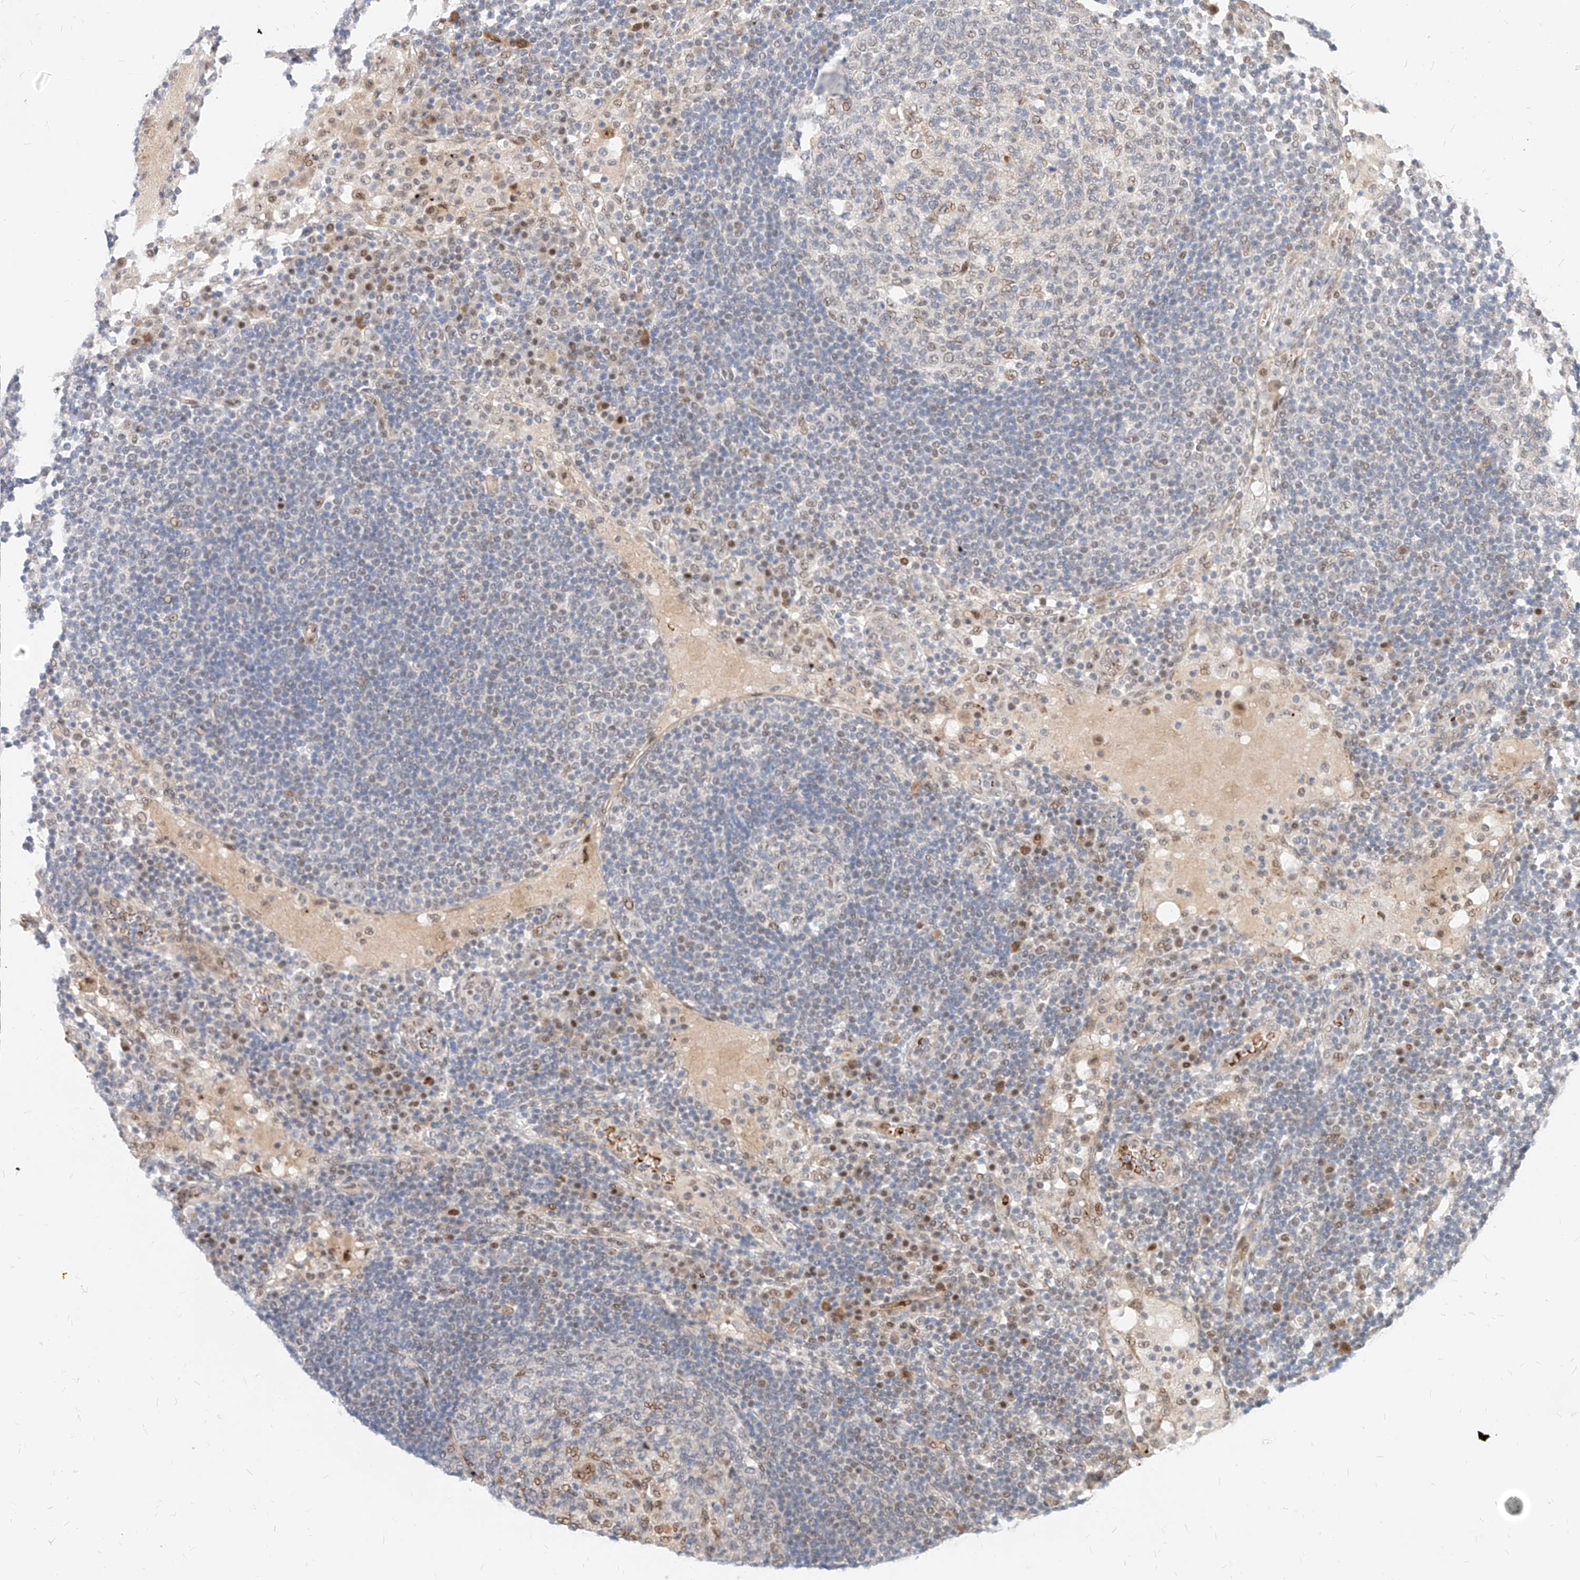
{"staining": {"intensity": "moderate", "quantity": "<25%", "location": "nuclear"}, "tissue": "lymph node", "cell_type": "Germinal center cells", "image_type": "normal", "snomed": [{"axis": "morphology", "description": "Normal tissue, NOS"}, {"axis": "topography", "description": "Lymph node"}], "caption": "Germinal center cells show low levels of moderate nuclear staining in approximately <25% of cells in benign human lymph node. (brown staining indicates protein expression, while blue staining denotes nuclei).", "gene": "CBX8", "patient": {"sex": "female", "age": 53}}